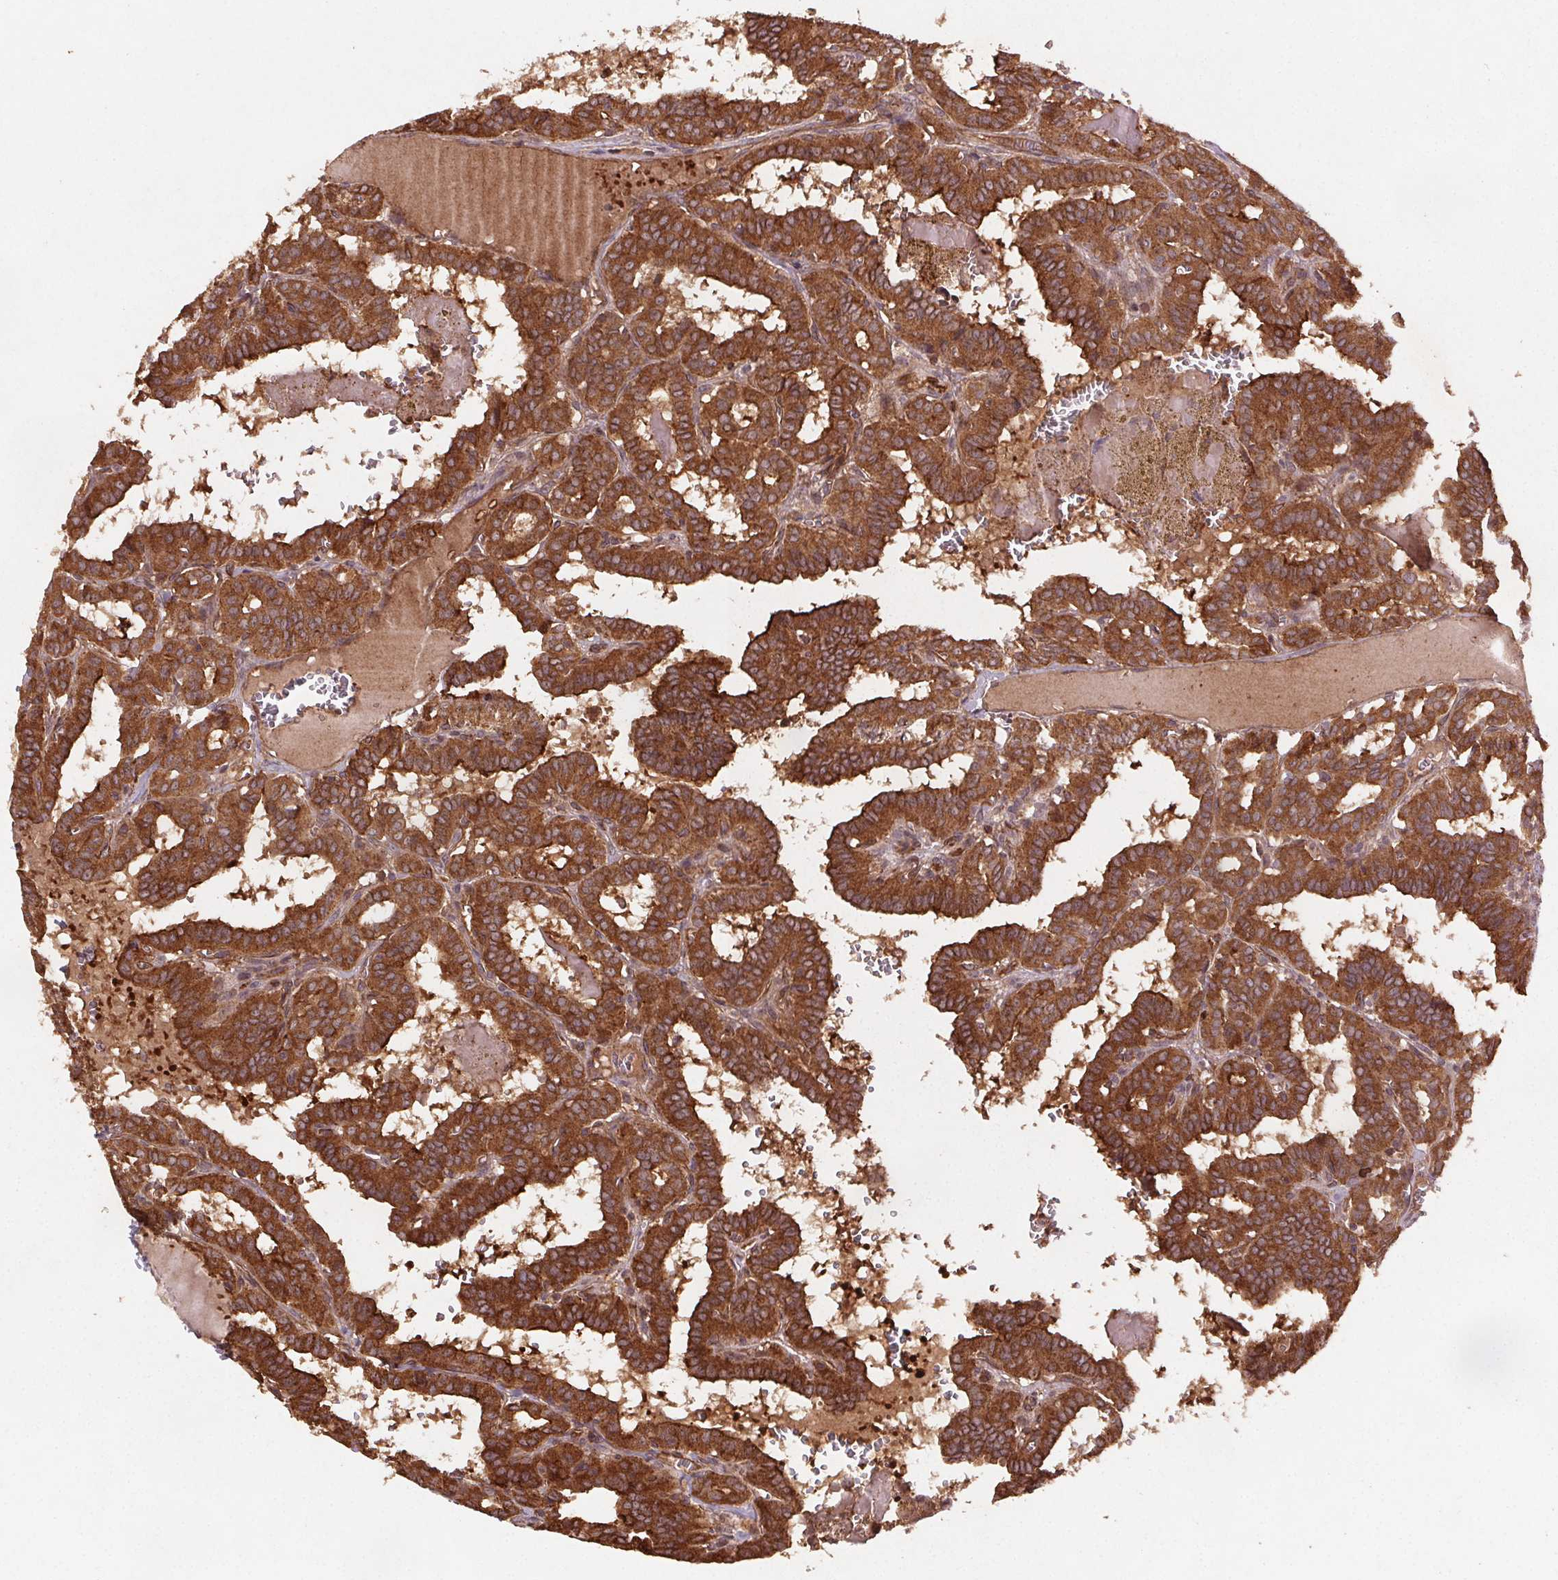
{"staining": {"intensity": "strong", "quantity": ">75%", "location": "cytoplasmic/membranous"}, "tissue": "thyroid cancer", "cell_type": "Tumor cells", "image_type": "cancer", "snomed": [{"axis": "morphology", "description": "Papillary adenocarcinoma, NOS"}, {"axis": "topography", "description": "Thyroid gland"}], "caption": "Human thyroid cancer (papillary adenocarcinoma) stained for a protein (brown) demonstrates strong cytoplasmic/membranous positive staining in about >75% of tumor cells.", "gene": "SEC14L2", "patient": {"sex": "female", "age": 21}}